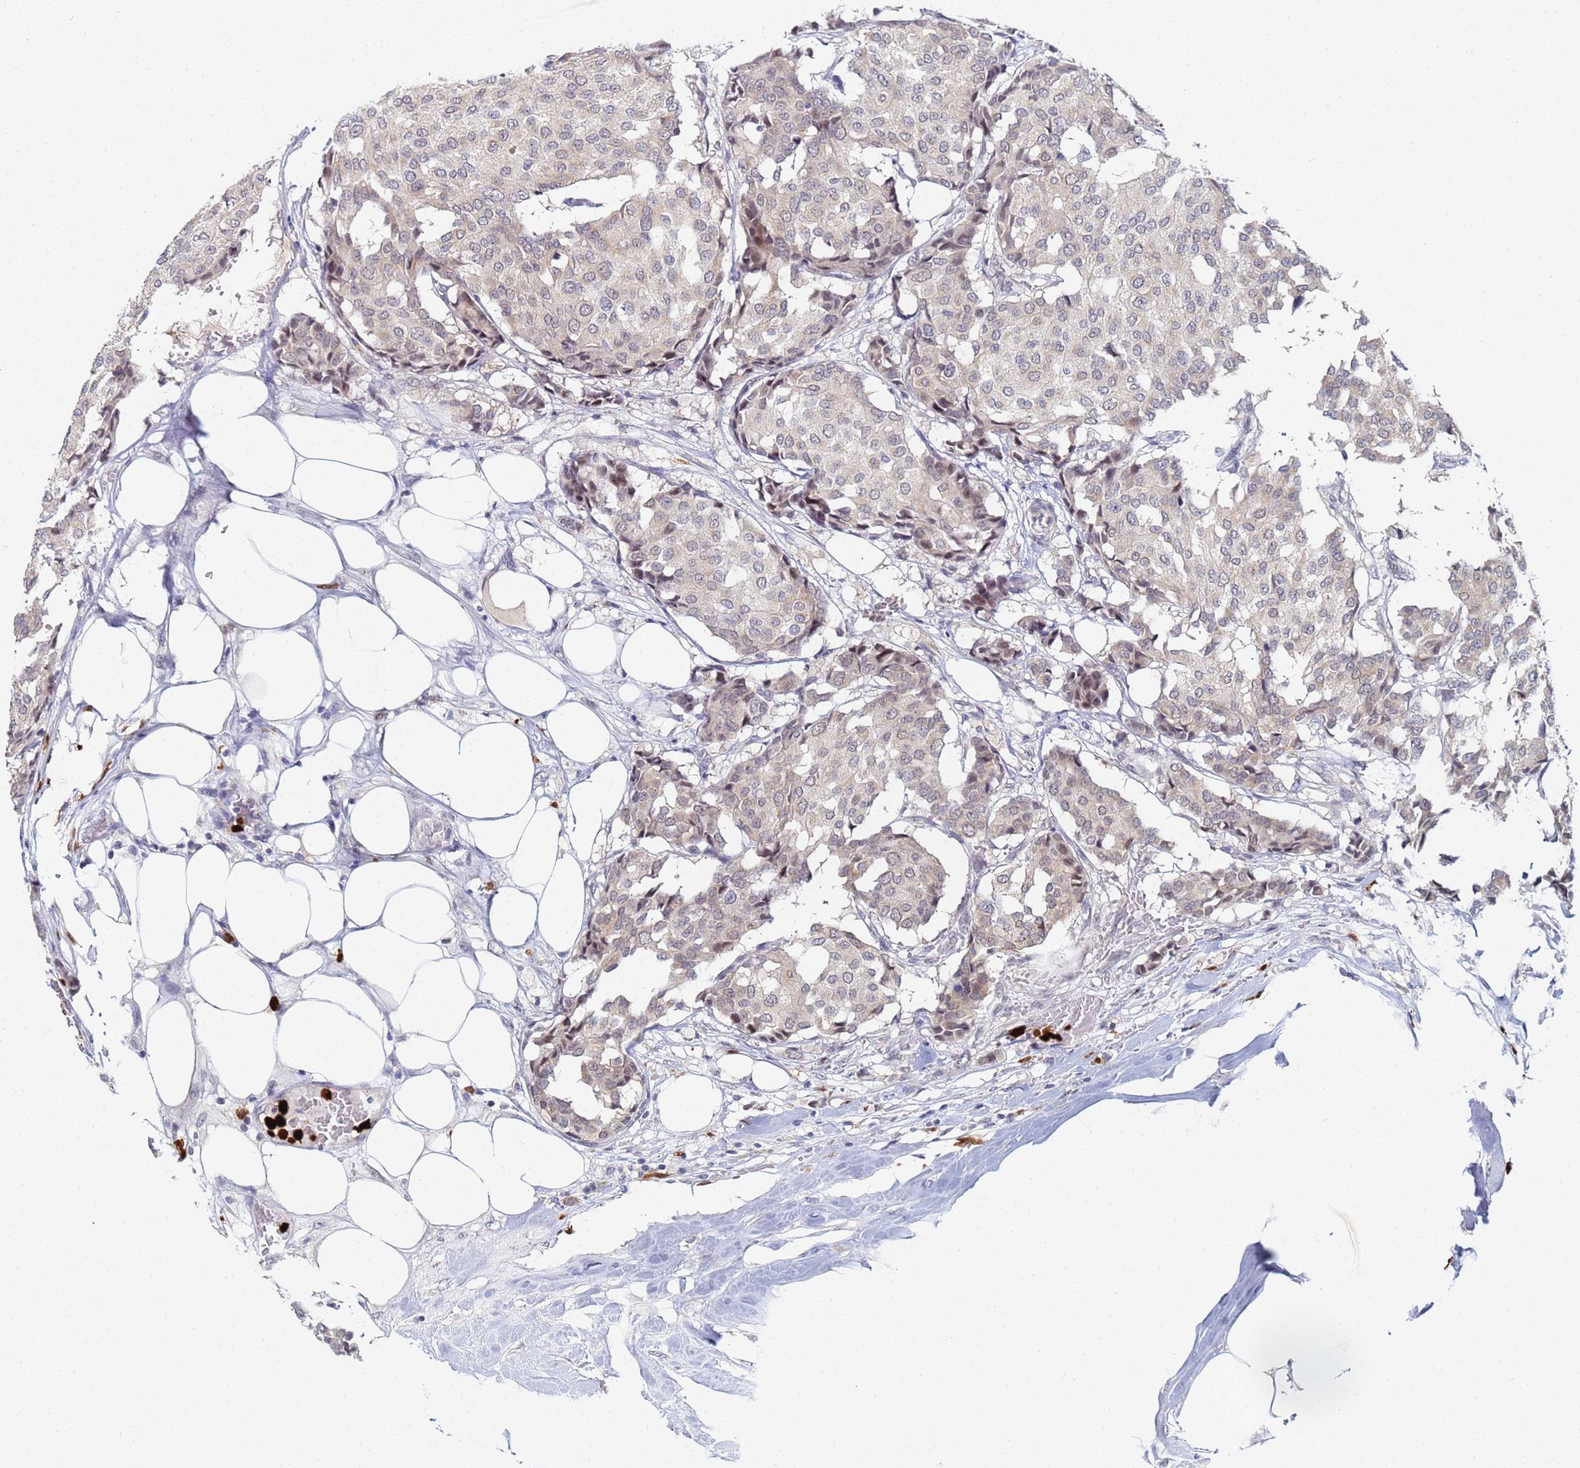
{"staining": {"intensity": "negative", "quantity": "none", "location": "none"}, "tissue": "breast cancer", "cell_type": "Tumor cells", "image_type": "cancer", "snomed": [{"axis": "morphology", "description": "Duct carcinoma"}, {"axis": "topography", "description": "Breast"}], "caption": "Human breast cancer (invasive ductal carcinoma) stained for a protein using immunohistochemistry shows no expression in tumor cells.", "gene": "MTCL1", "patient": {"sex": "female", "age": 75}}